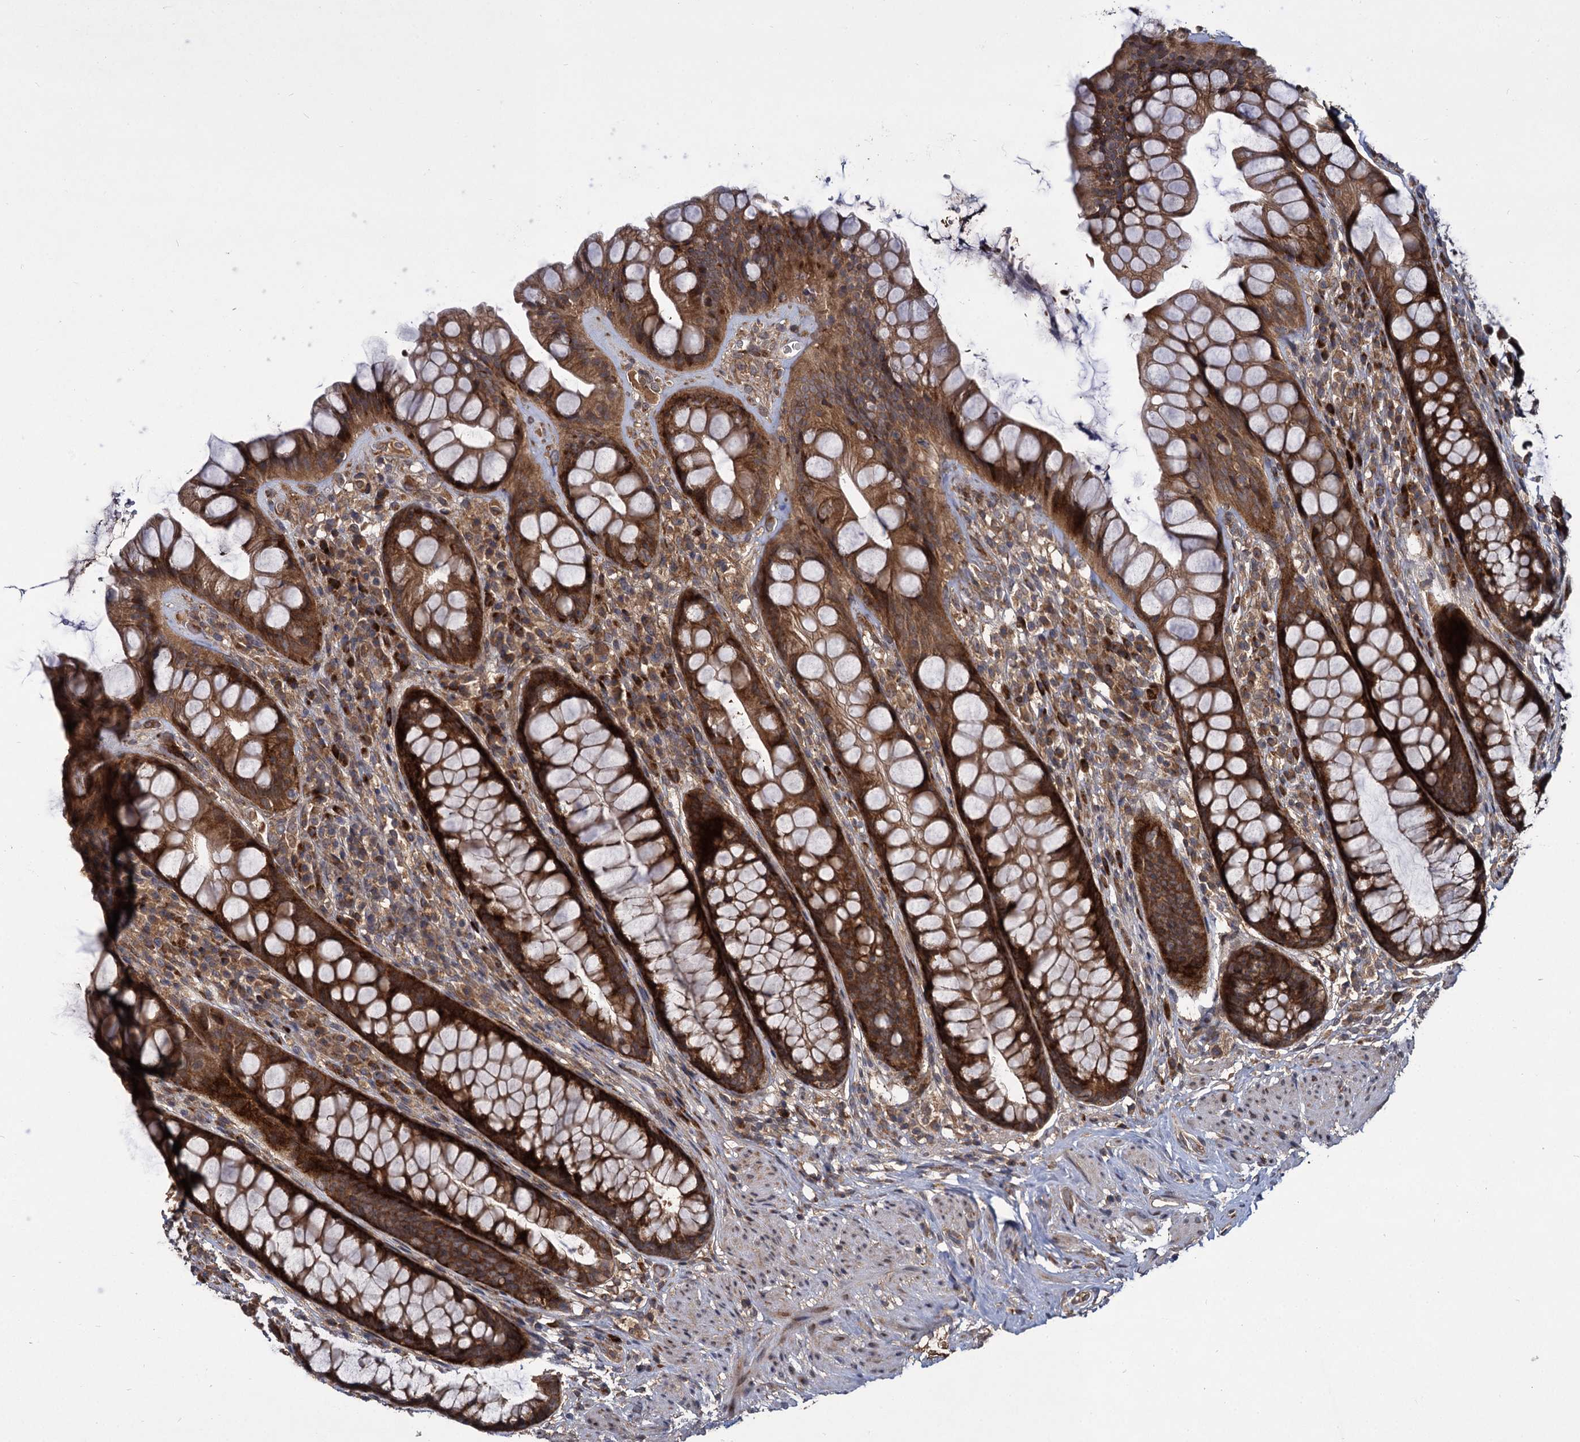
{"staining": {"intensity": "strong", "quantity": ">75%", "location": "cytoplasmic/membranous"}, "tissue": "rectum", "cell_type": "Glandular cells", "image_type": "normal", "snomed": [{"axis": "morphology", "description": "Normal tissue, NOS"}, {"axis": "topography", "description": "Rectum"}], "caption": "A histopathology image of rectum stained for a protein exhibits strong cytoplasmic/membranous brown staining in glandular cells.", "gene": "INPPL1", "patient": {"sex": "male", "age": 74}}